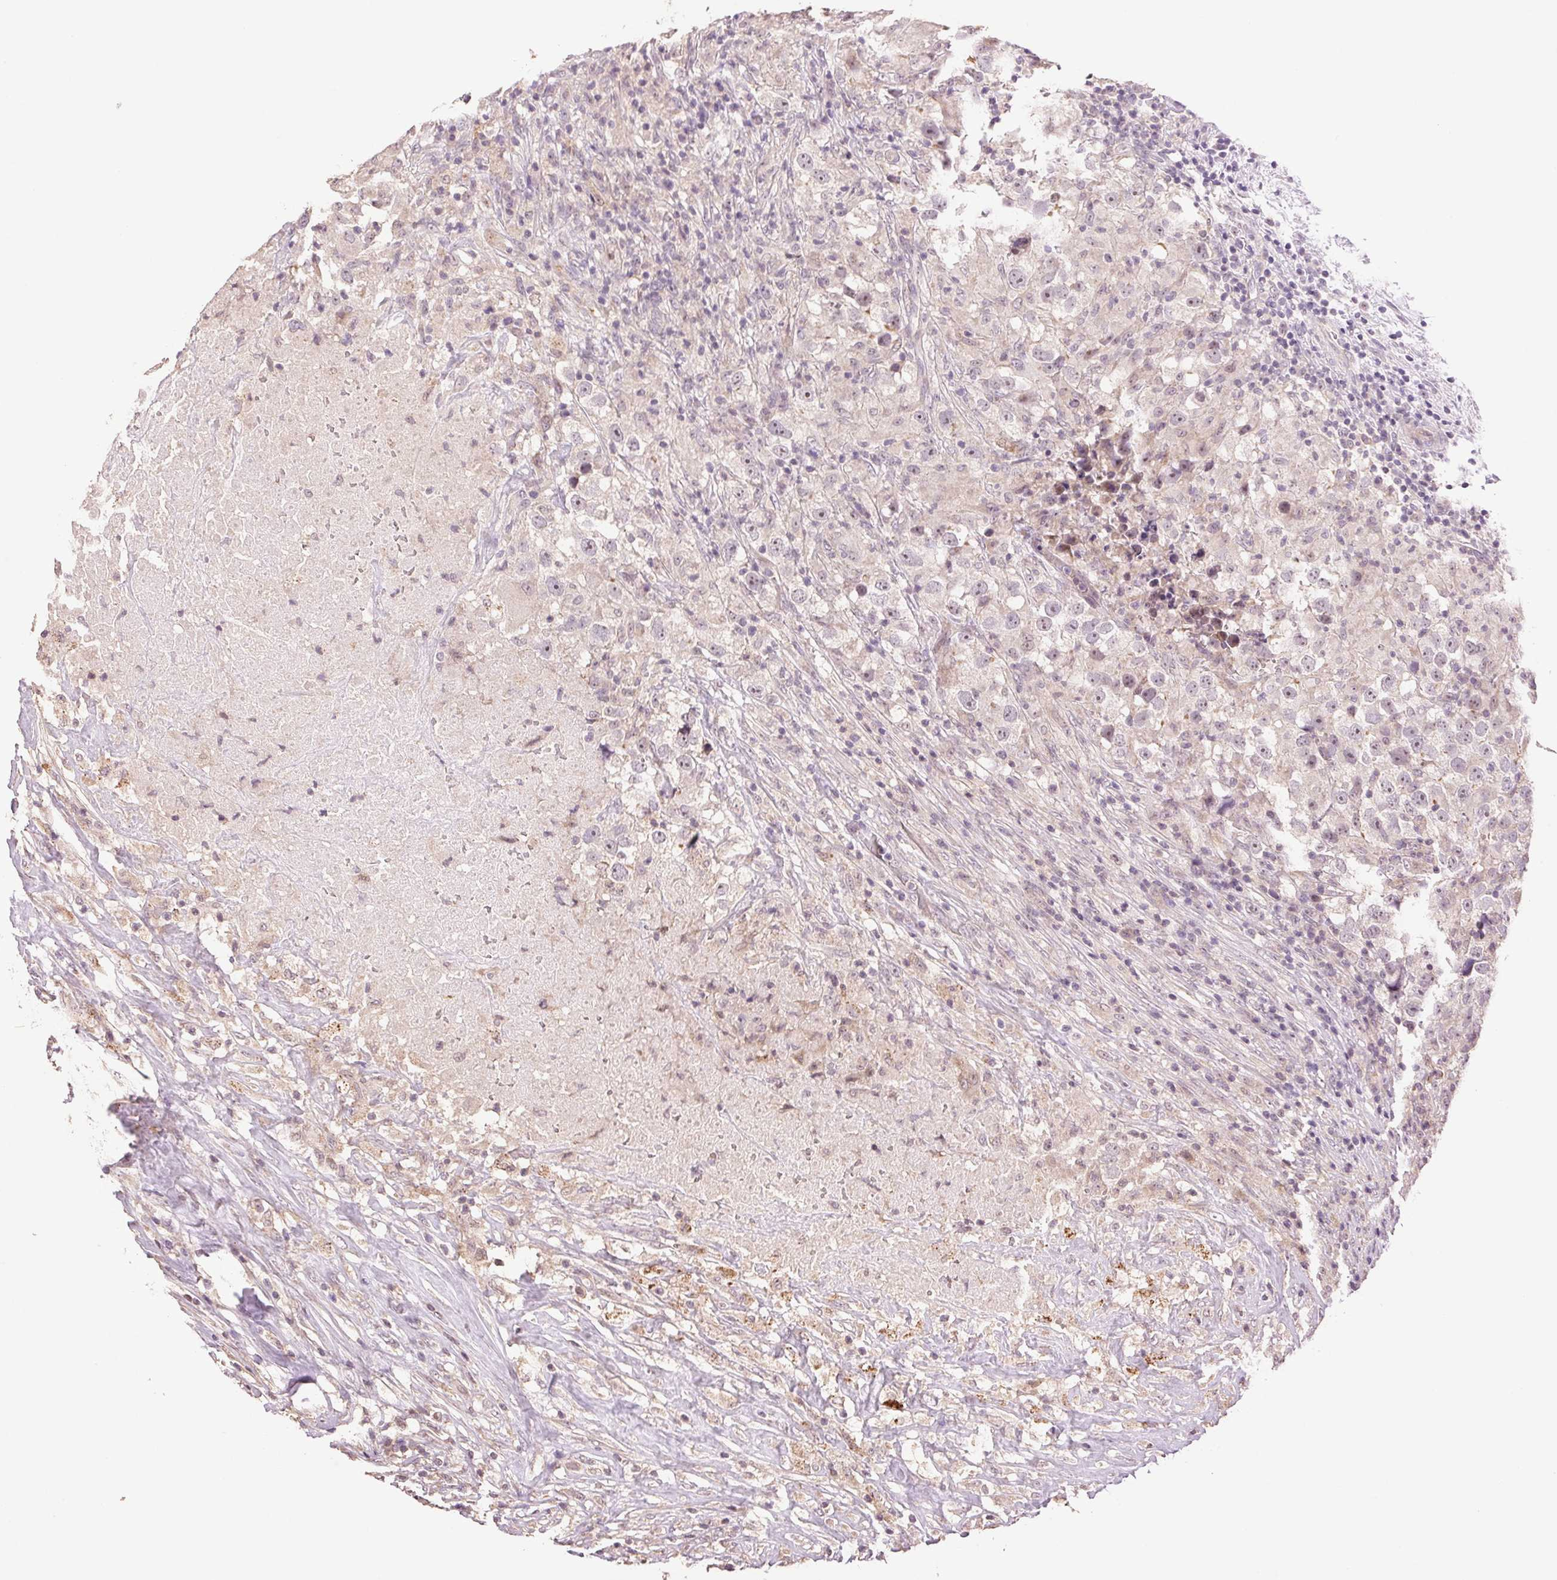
{"staining": {"intensity": "negative", "quantity": "none", "location": "none"}, "tissue": "testis cancer", "cell_type": "Tumor cells", "image_type": "cancer", "snomed": [{"axis": "morphology", "description": "Seminoma, NOS"}, {"axis": "topography", "description": "Testis"}], "caption": "The micrograph shows no significant staining in tumor cells of testis cancer (seminoma). The staining was performed using DAB (3,3'-diaminobenzidine) to visualize the protein expression in brown, while the nuclei were stained in blue with hematoxylin (Magnification: 20x).", "gene": "TMEM253", "patient": {"sex": "male", "age": 46}}